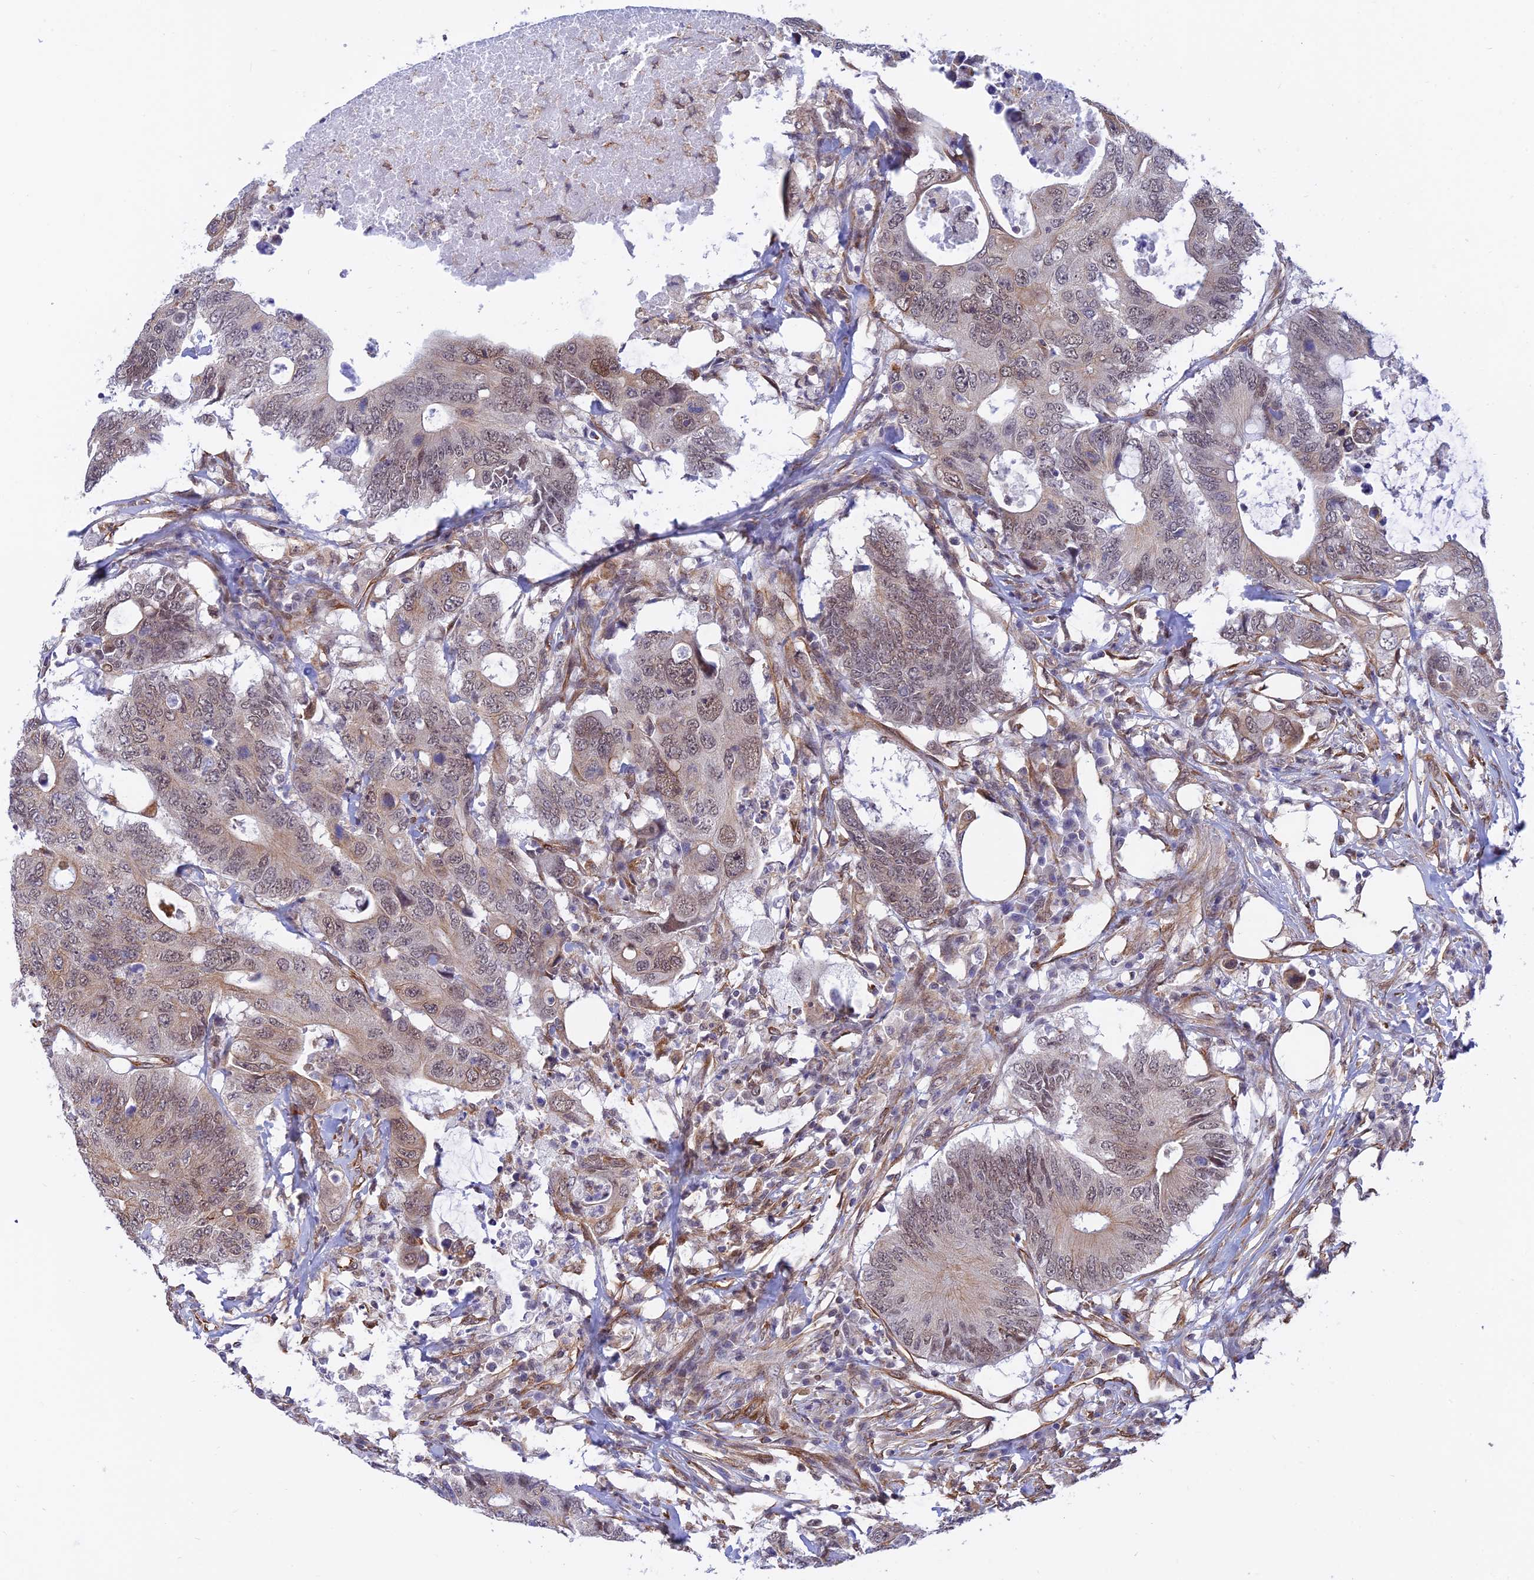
{"staining": {"intensity": "weak", "quantity": "25%-75%", "location": "cytoplasmic/membranous,nuclear"}, "tissue": "colorectal cancer", "cell_type": "Tumor cells", "image_type": "cancer", "snomed": [{"axis": "morphology", "description": "Adenocarcinoma, NOS"}, {"axis": "topography", "description": "Colon"}], "caption": "The image displays staining of adenocarcinoma (colorectal), revealing weak cytoplasmic/membranous and nuclear protein staining (brown color) within tumor cells.", "gene": "PAGR1", "patient": {"sex": "male", "age": 71}}